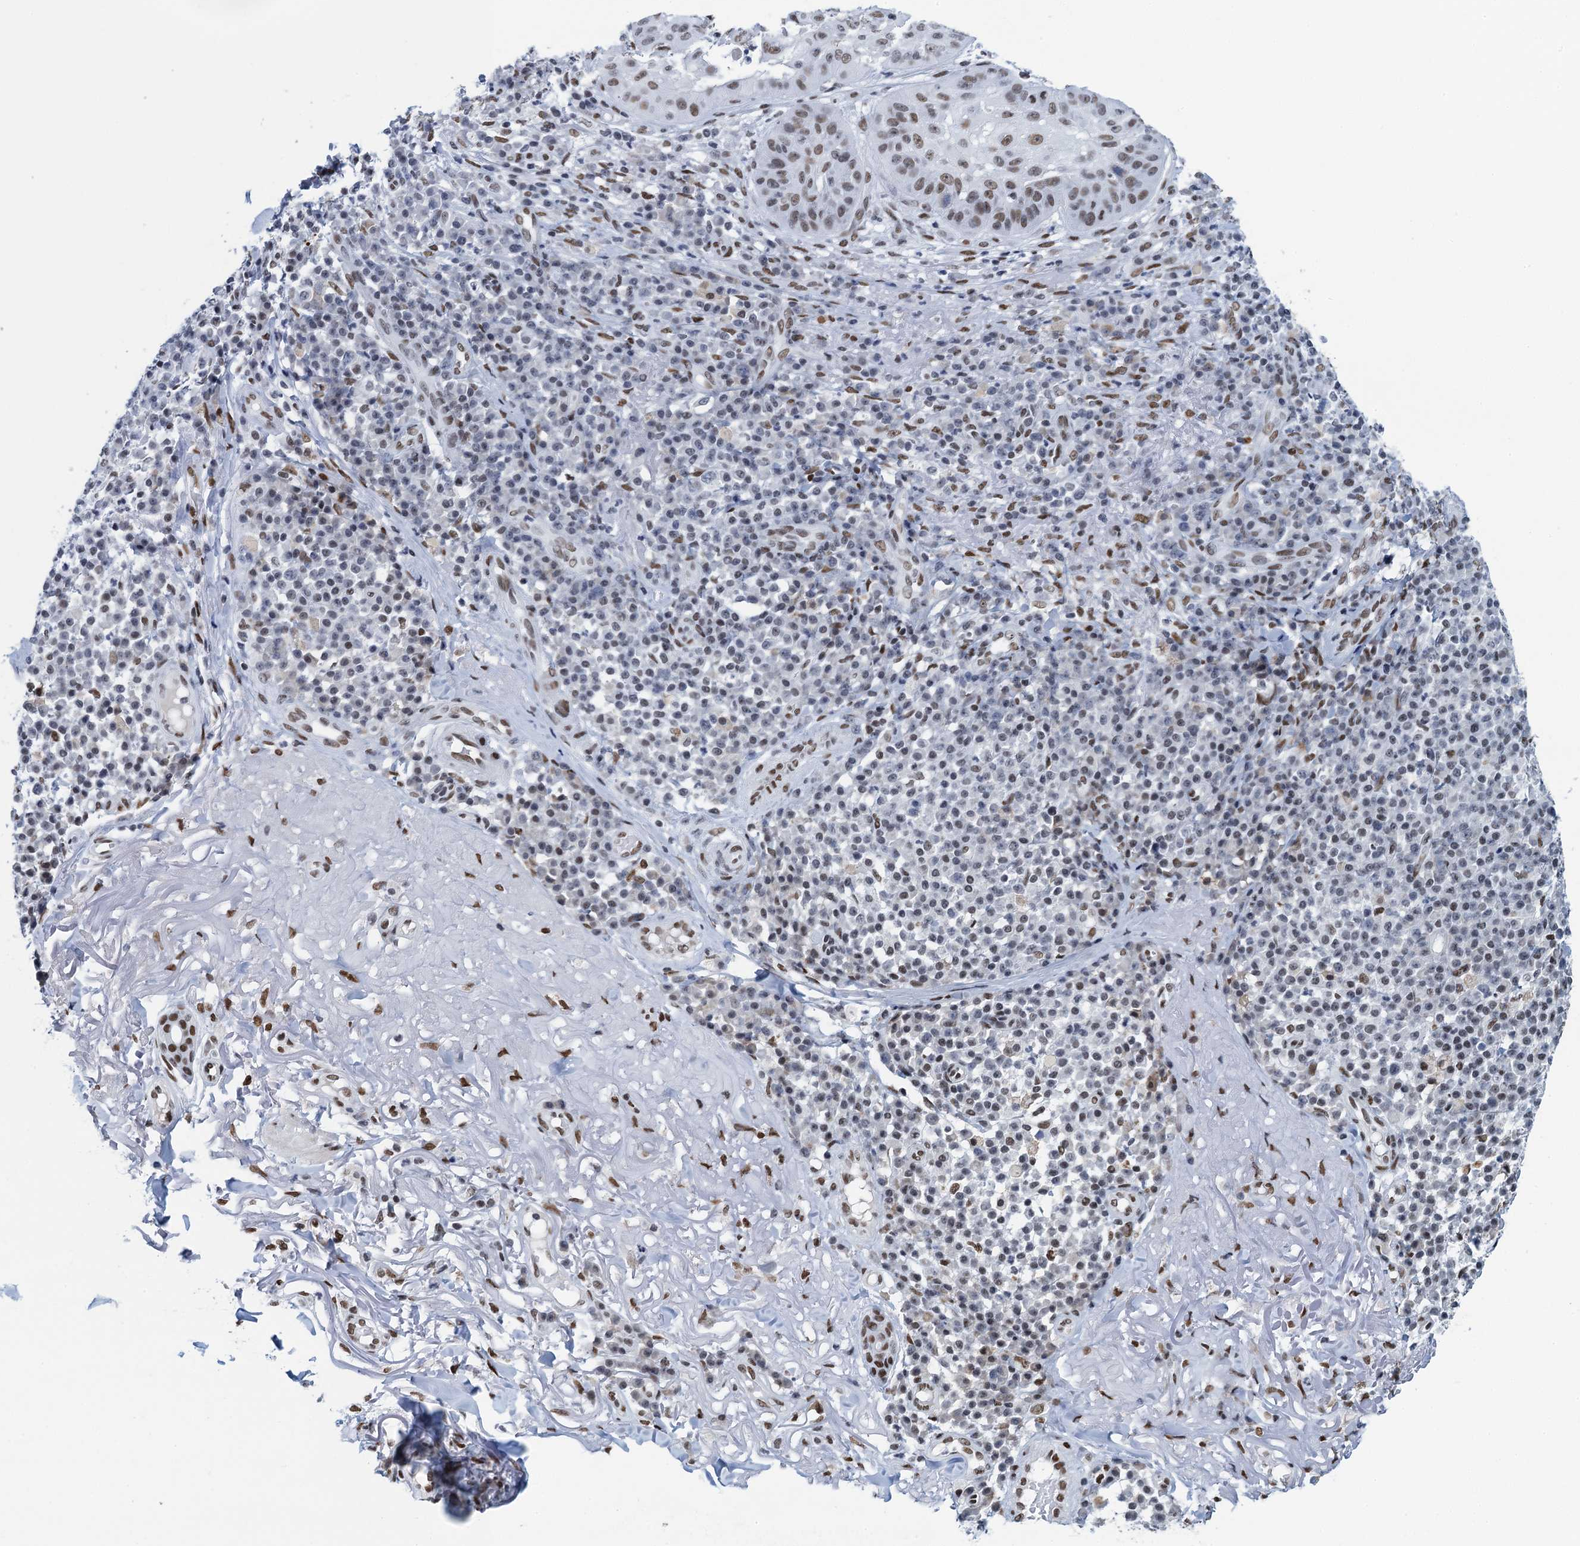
{"staining": {"intensity": "moderate", "quantity": ">75%", "location": "nuclear"}, "tissue": "skin cancer", "cell_type": "Tumor cells", "image_type": "cancer", "snomed": [{"axis": "morphology", "description": "Normal tissue, NOS"}, {"axis": "morphology", "description": "Basal cell carcinoma"}, {"axis": "topography", "description": "Skin"}], "caption": "A brown stain shows moderate nuclear positivity of a protein in skin basal cell carcinoma tumor cells. Nuclei are stained in blue.", "gene": "HNRNPUL2", "patient": {"sex": "male", "age": 93}}